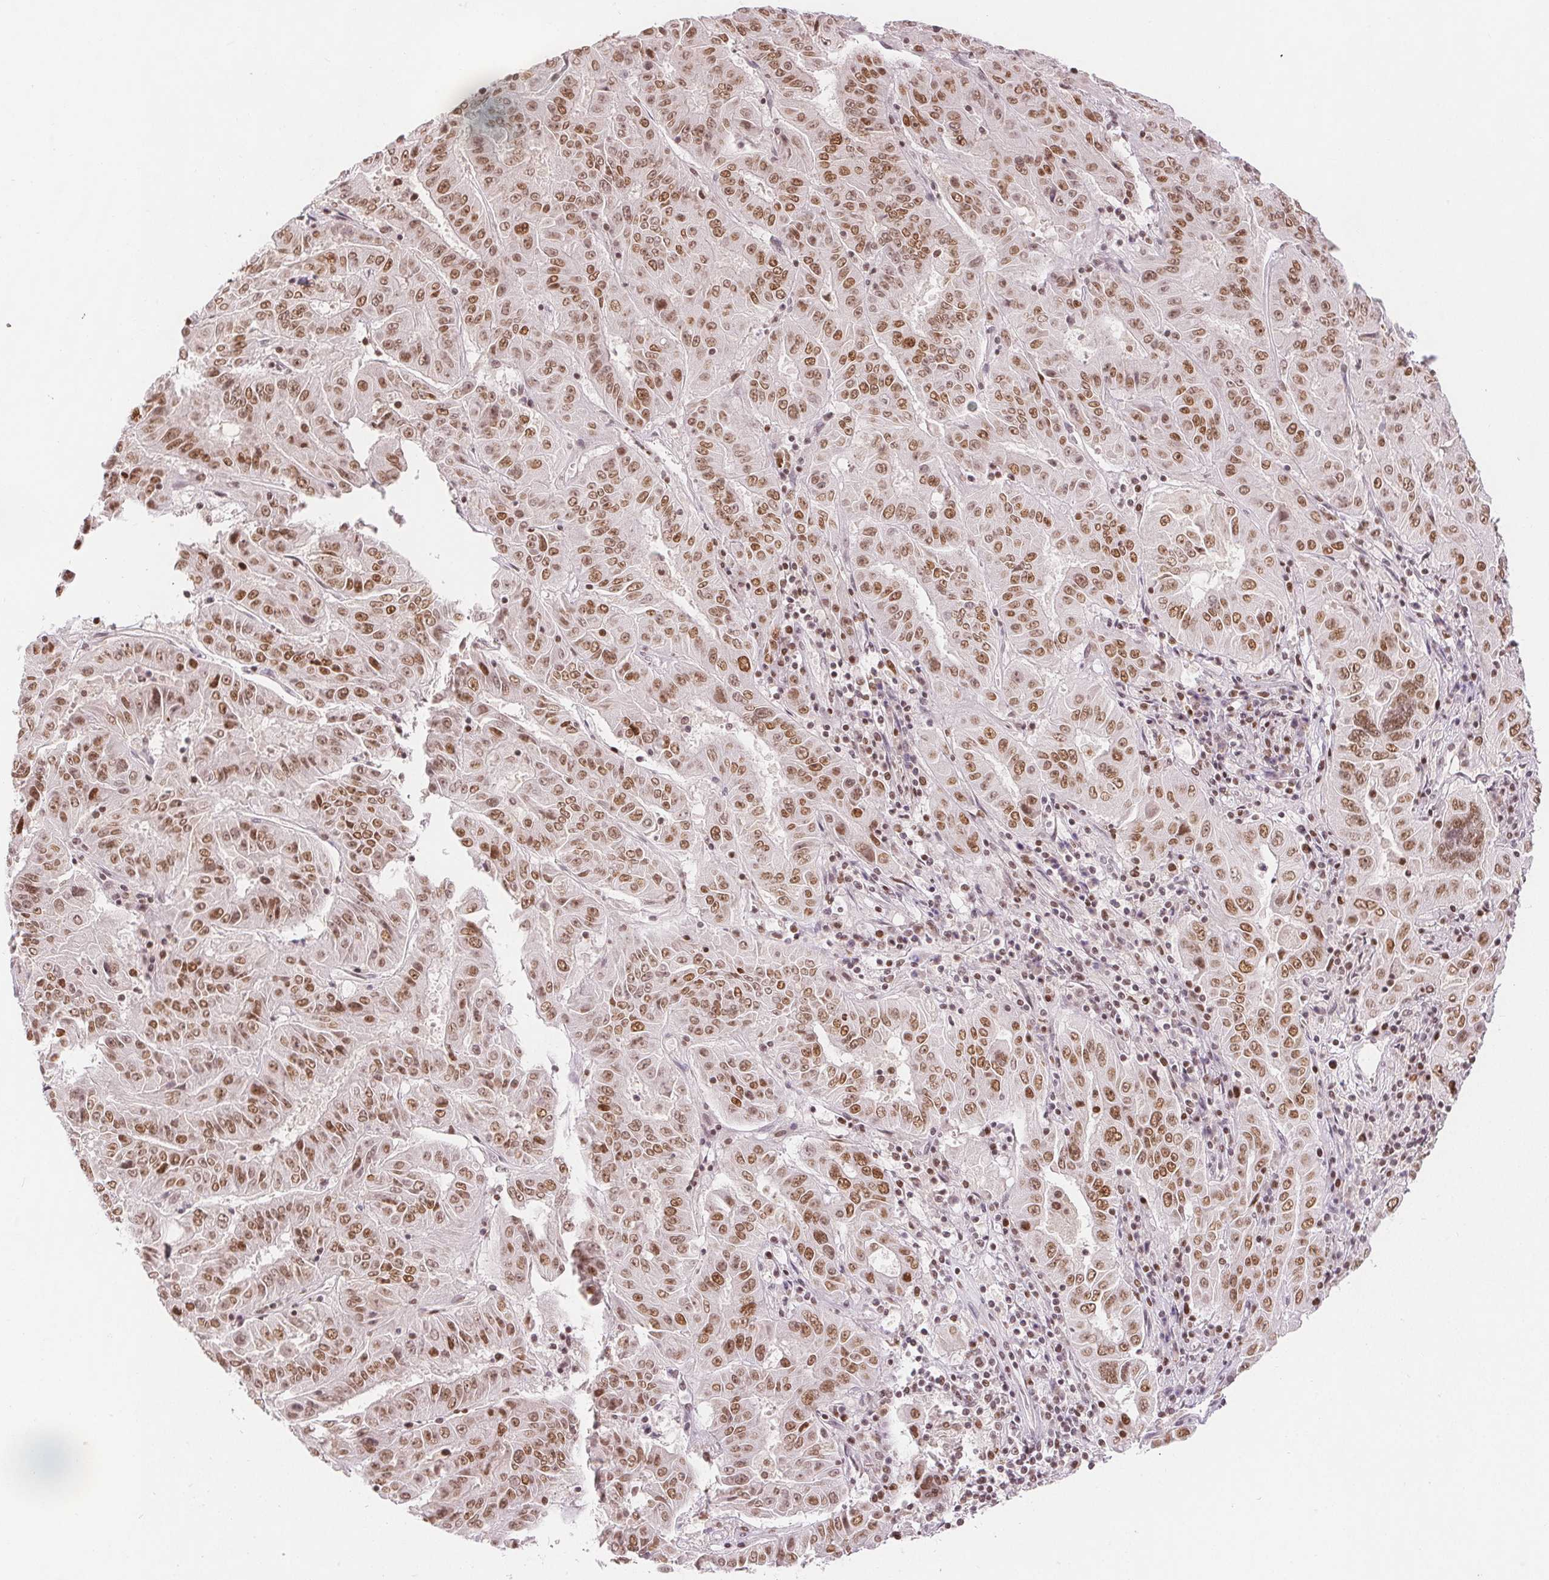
{"staining": {"intensity": "moderate", "quantity": ">75%", "location": "nuclear"}, "tissue": "pancreatic cancer", "cell_type": "Tumor cells", "image_type": "cancer", "snomed": [{"axis": "morphology", "description": "Adenocarcinoma, NOS"}, {"axis": "topography", "description": "Pancreas"}], "caption": "This is a micrograph of immunohistochemistry (IHC) staining of pancreatic adenocarcinoma, which shows moderate positivity in the nuclear of tumor cells.", "gene": "DEK", "patient": {"sex": "male", "age": 63}}